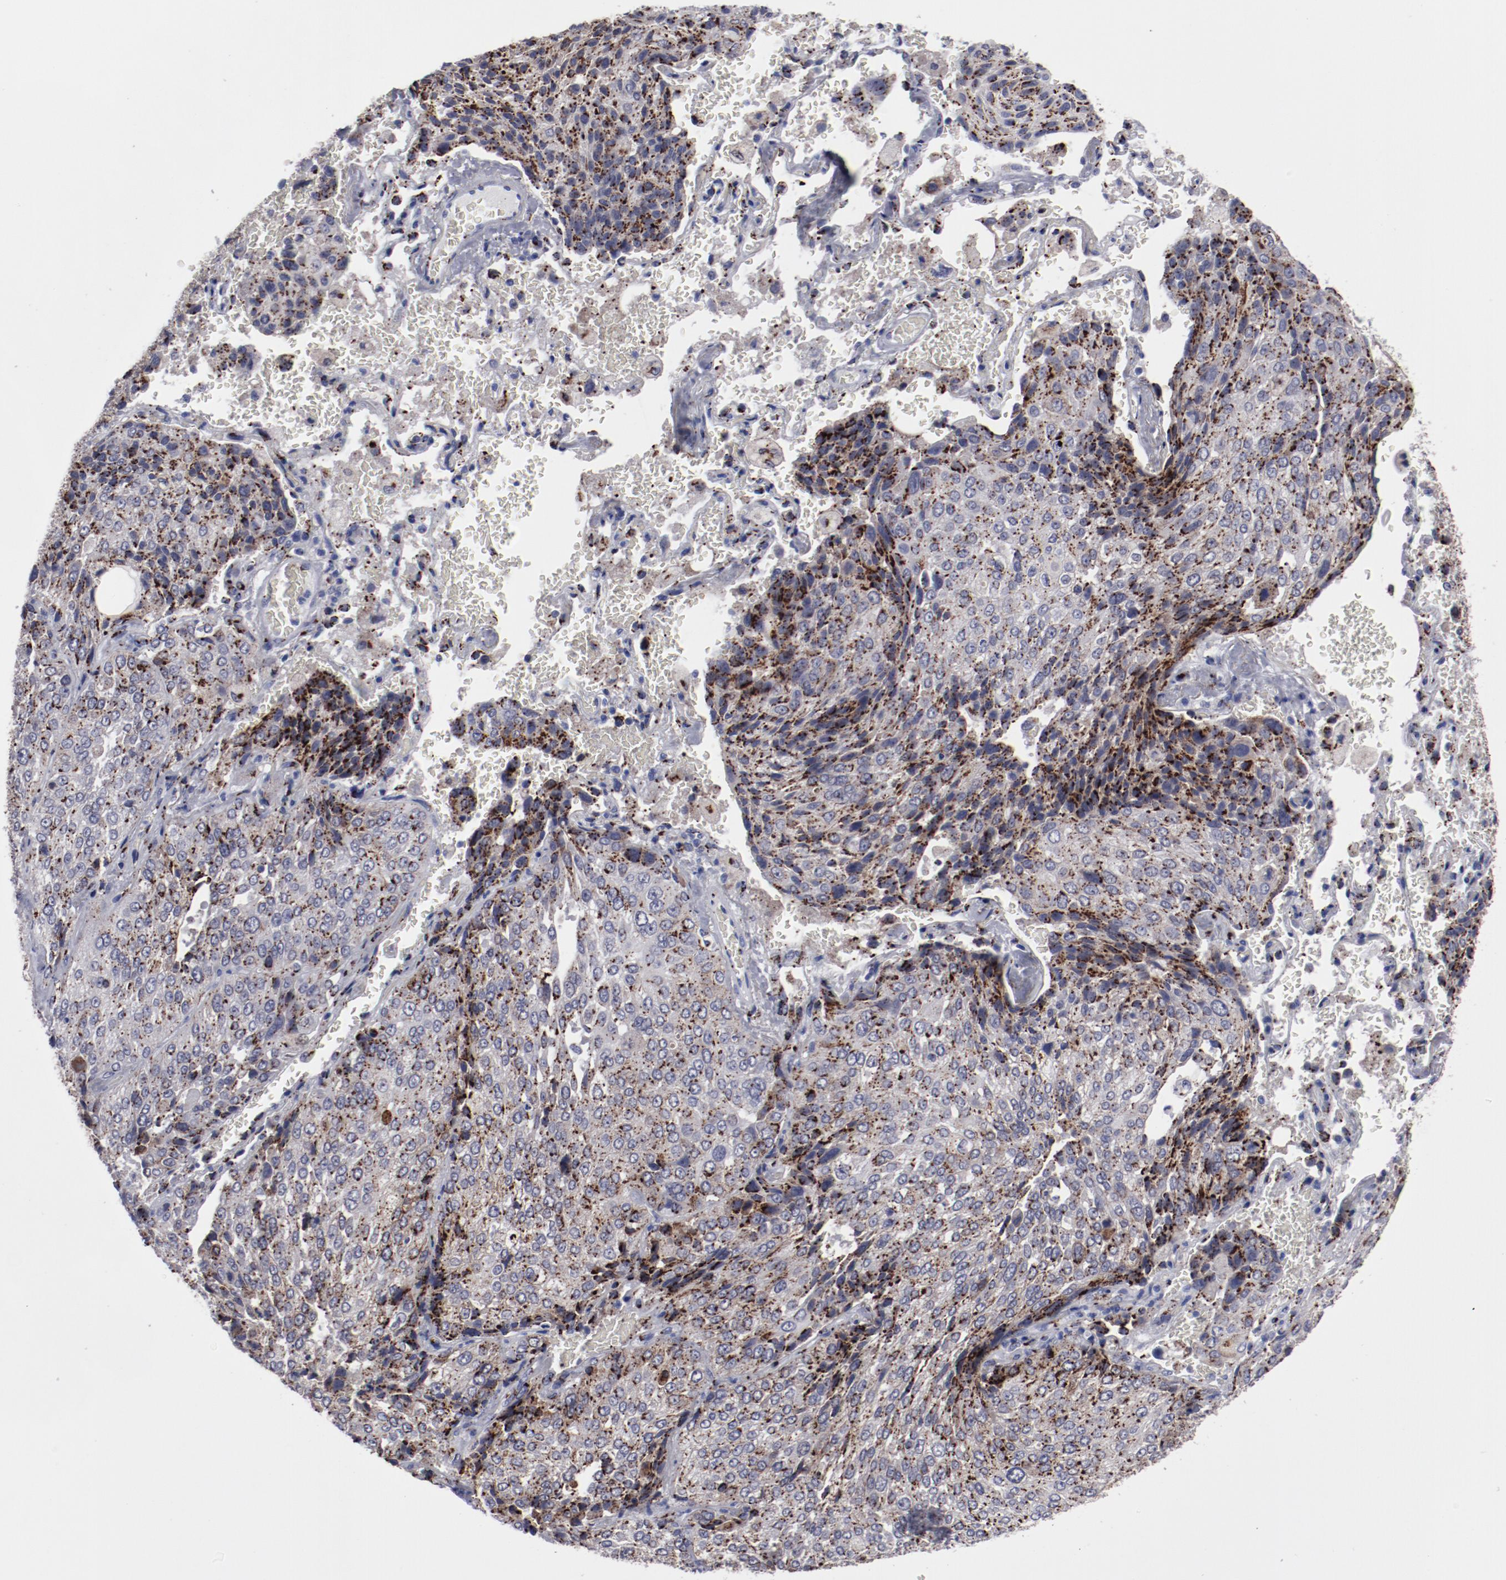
{"staining": {"intensity": "strong", "quantity": ">75%", "location": "cytoplasmic/membranous"}, "tissue": "lung cancer", "cell_type": "Tumor cells", "image_type": "cancer", "snomed": [{"axis": "morphology", "description": "Squamous cell carcinoma, NOS"}, {"axis": "topography", "description": "Lung"}], "caption": "This is an image of IHC staining of lung cancer (squamous cell carcinoma), which shows strong expression in the cytoplasmic/membranous of tumor cells.", "gene": "GOLIM4", "patient": {"sex": "male", "age": 54}}